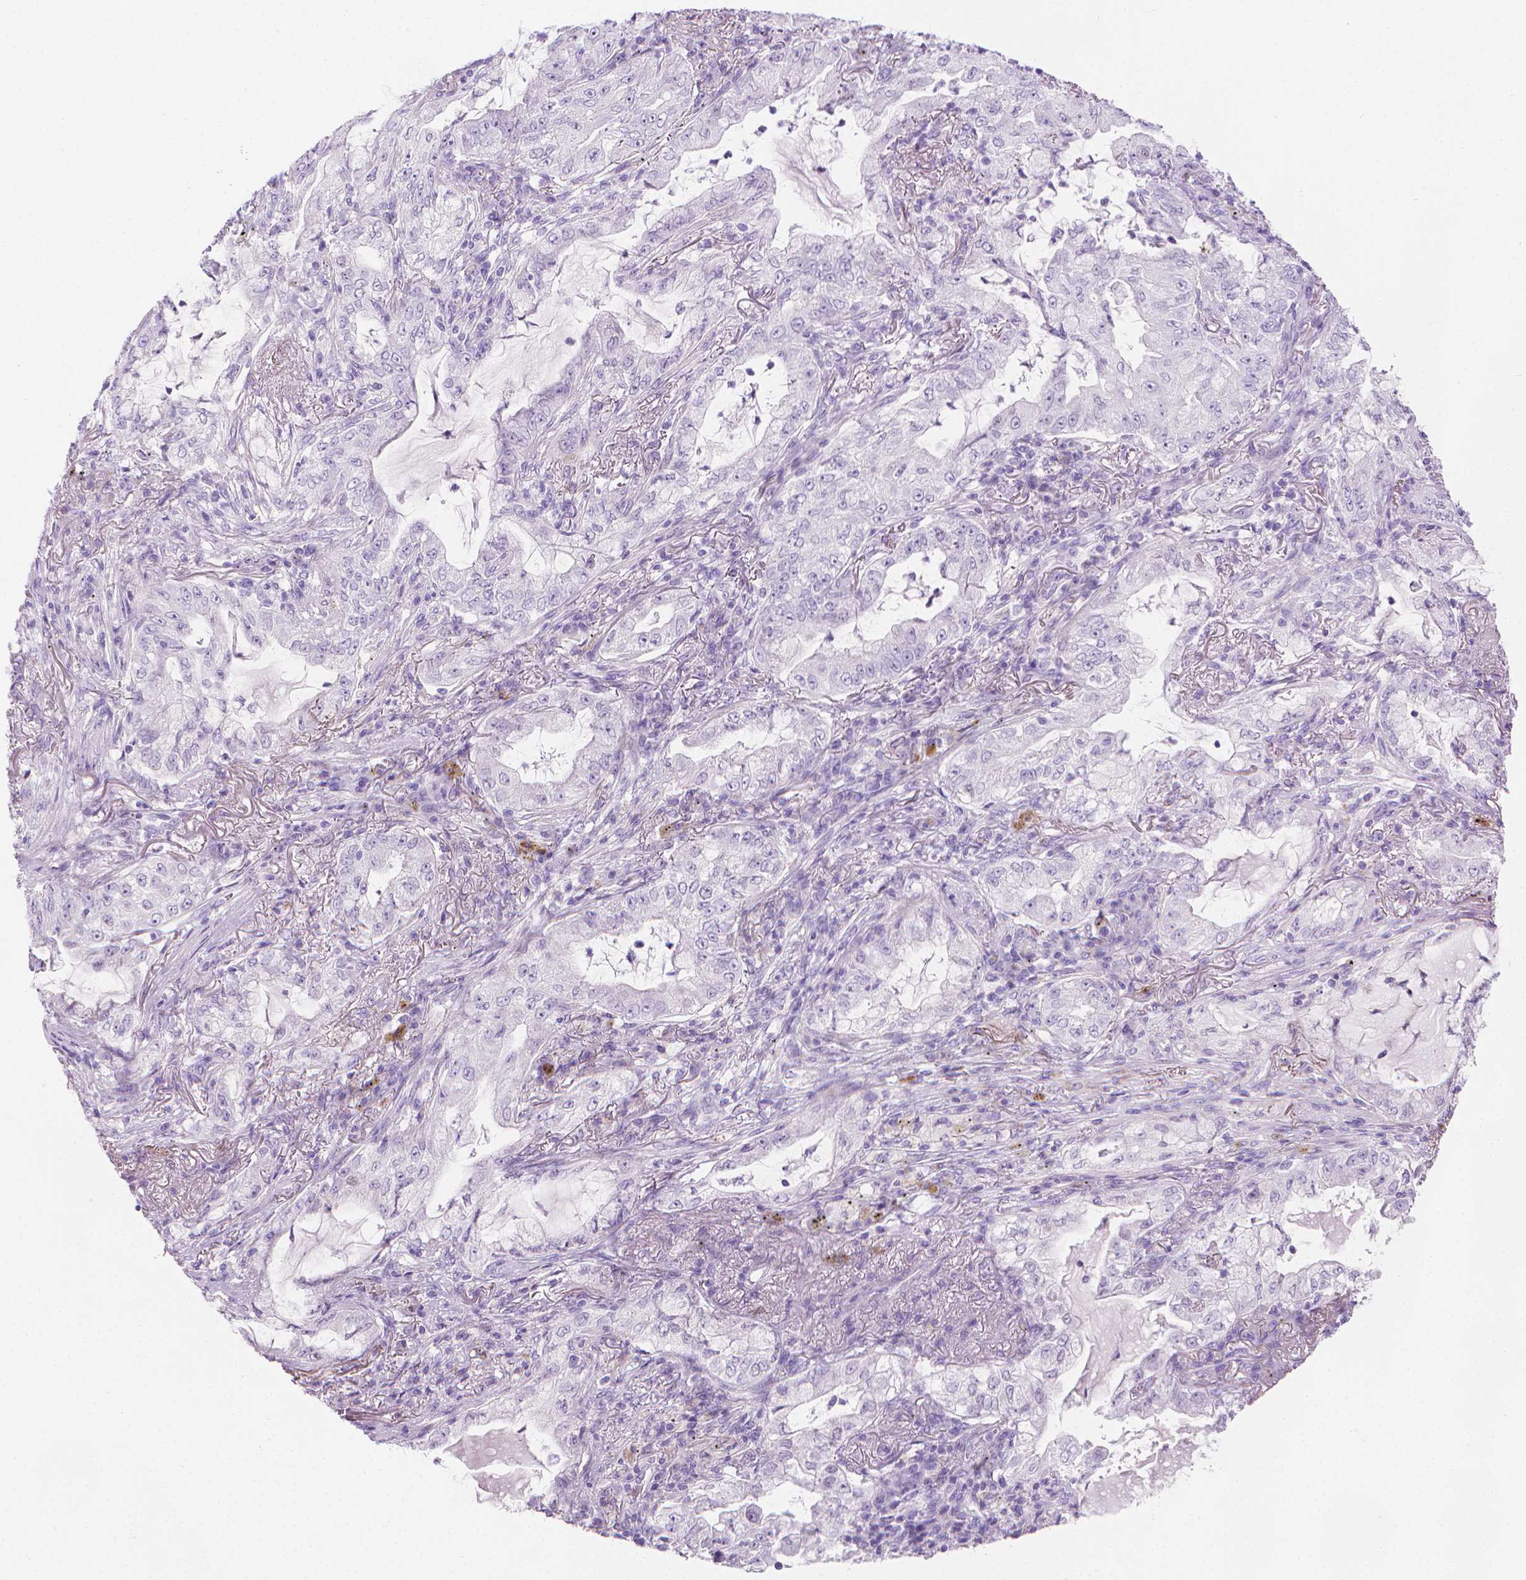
{"staining": {"intensity": "negative", "quantity": "none", "location": "none"}, "tissue": "lung cancer", "cell_type": "Tumor cells", "image_type": "cancer", "snomed": [{"axis": "morphology", "description": "Adenocarcinoma, NOS"}, {"axis": "topography", "description": "Lung"}], "caption": "DAB (3,3'-diaminobenzidine) immunohistochemical staining of human lung adenocarcinoma exhibits no significant expression in tumor cells.", "gene": "SPAG6", "patient": {"sex": "female", "age": 73}}